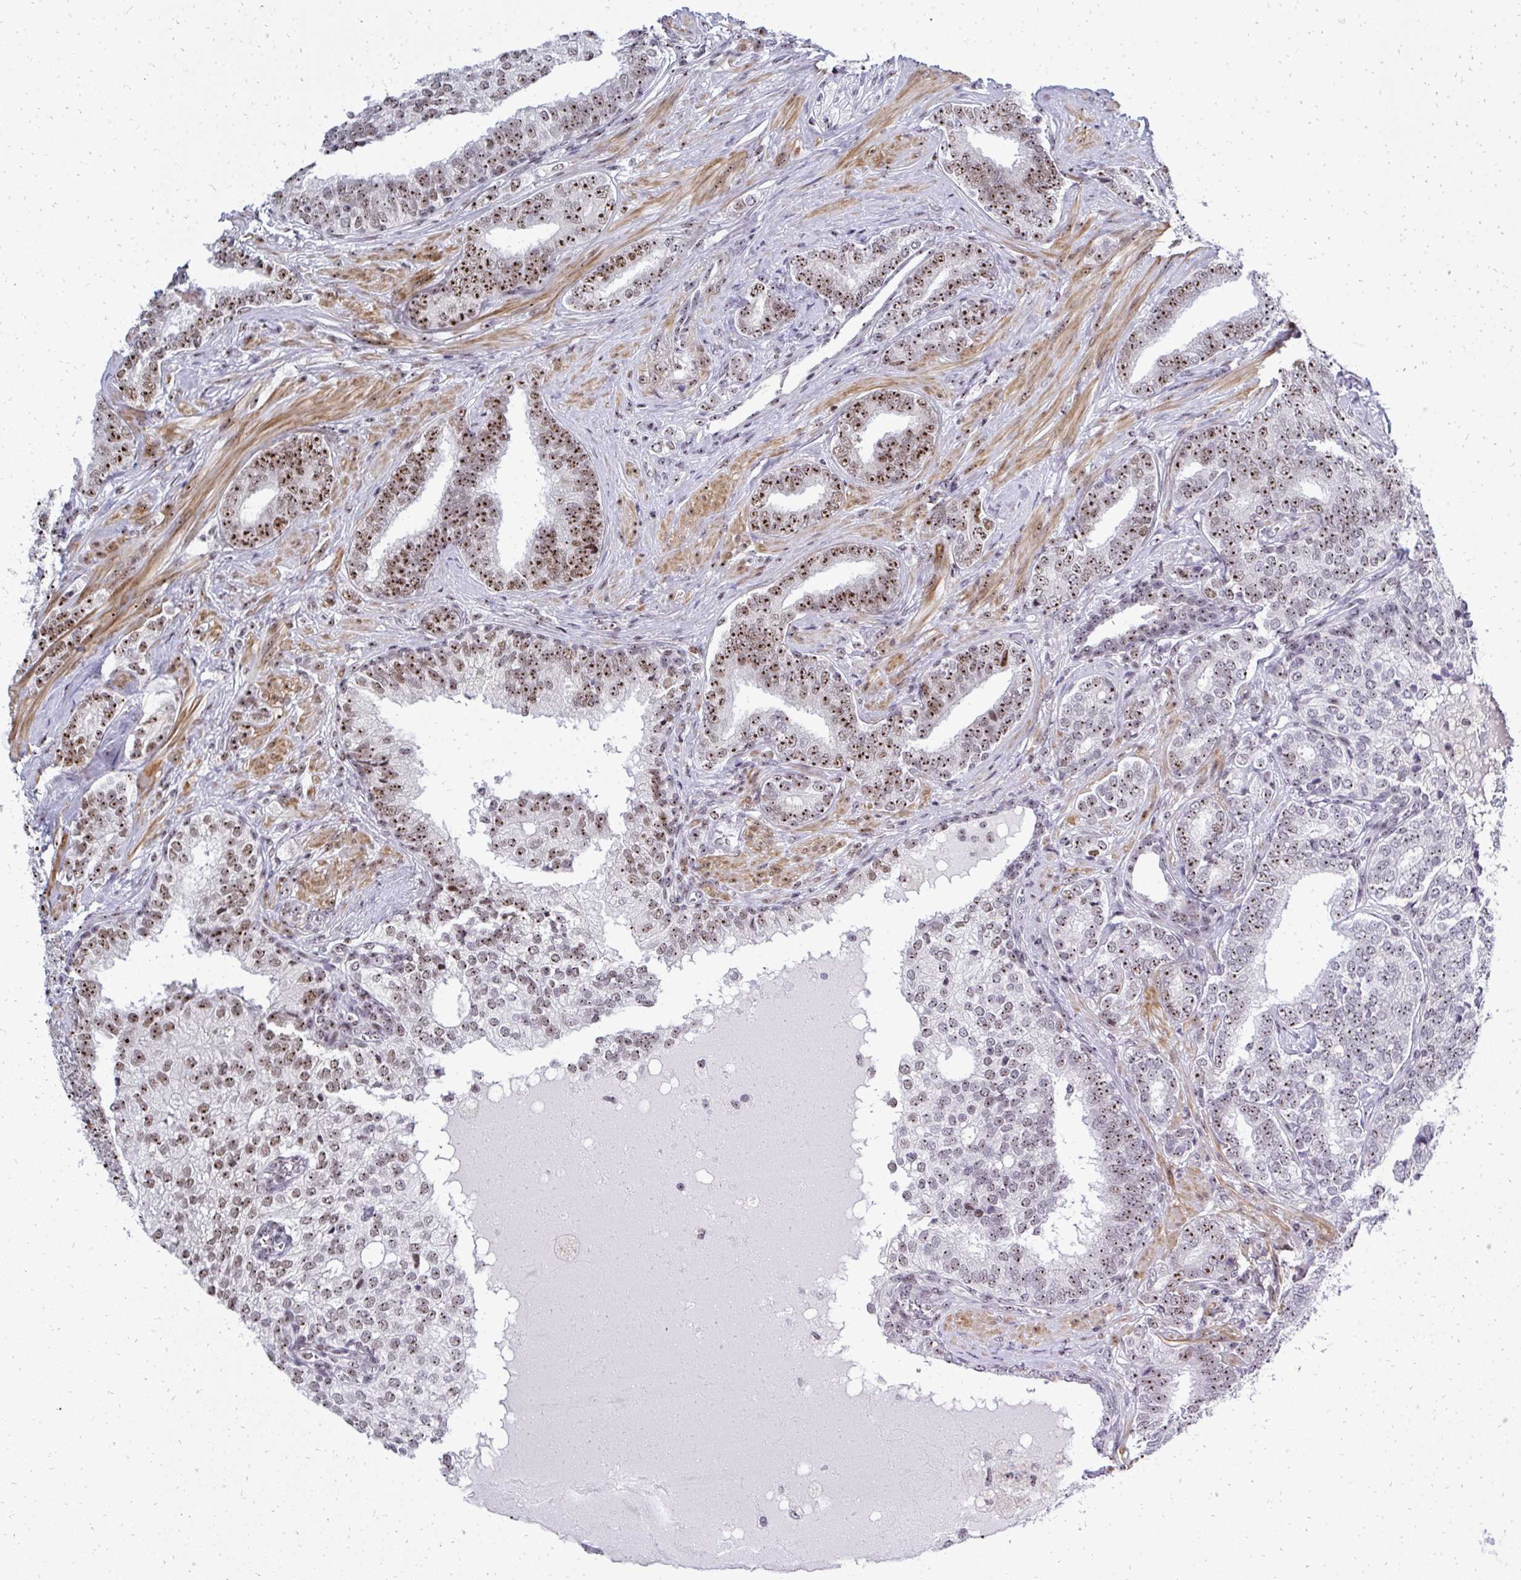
{"staining": {"intensity": "moderate", "quantity": "25%-75%", "location": "nuclear"}, "tissue": "prostate cancer", "cell_type": "Tumor cells", "image_type": "cancer", "snomed": [{"axis": "morphology", "description": "Adenocarcinoma, High grade"}, {"axis": "topography", "description": "Prostate"}], "caption": "Protein expression by immunohistochemistry demonstrates moderate nuclear positivity in approximately 25%-75% of tumor cells in prostate adenocarcinoma (high-grade).", "gene": "SIRT7", "patient": {"sex": "male", "age": 72}}